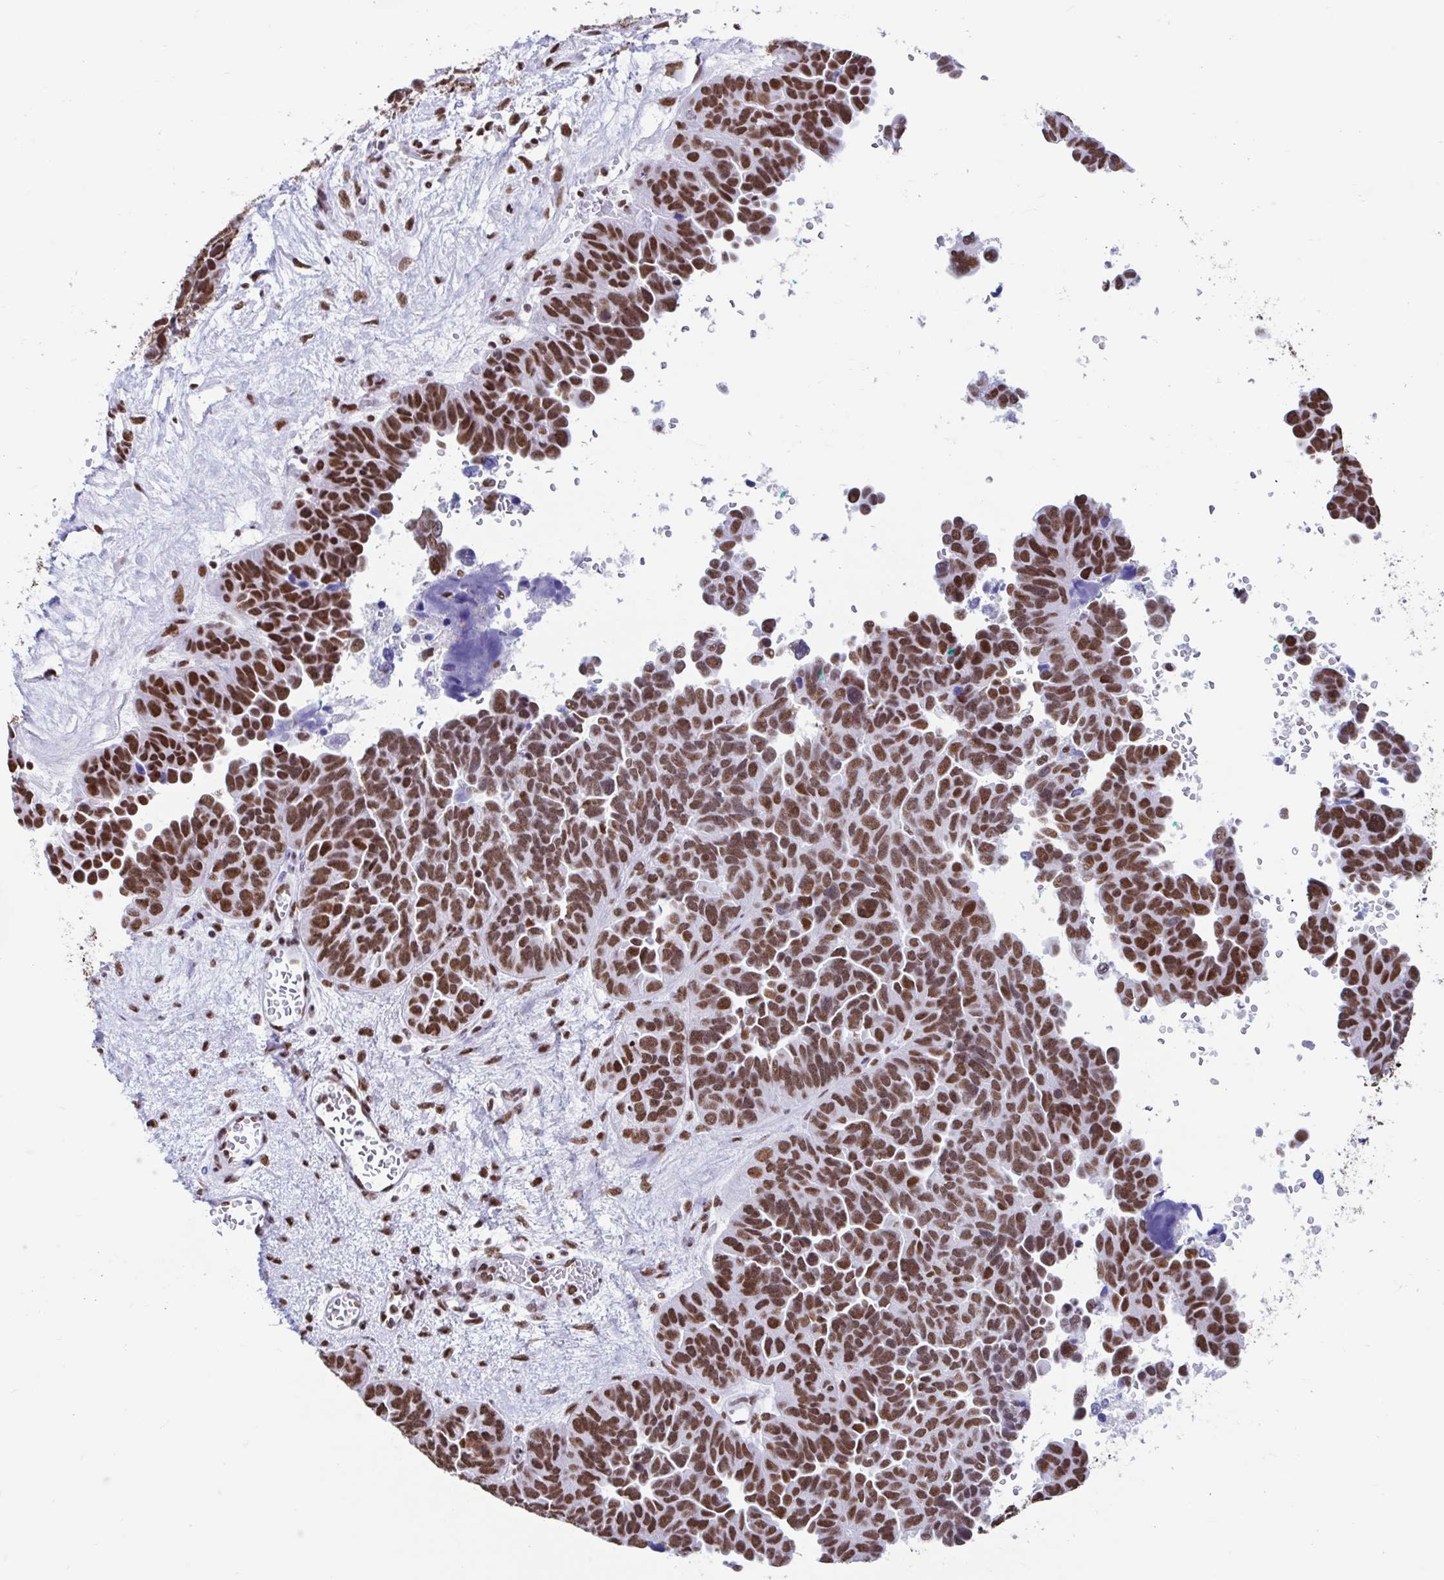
{"staining": {"intensity": "moderate", "quantity": ">75%", "location": "nuclear"}, "tissue": "ovarian cancer", "cell_type": "Tumor cells", "image_type": "cancer", "snomed": [{"axis": "morphology", "description": "Cystadenocarcinoma, serous, NOS"}, {"axis": "topography", "description": "Ovary"}], "caption": "Immunohistochemistry (IHC) photomicrograph of neoplastic tissue: human serous cystadenocarcinoma (ovarian) stained using immunohistochemistry (IHC) shows medium levels of moderate protein expression localized specifically in the nuclear of tumor cells, appearing as a nuclear brown color.", "gene": "KHDRBS1", "patient": {"sex": "female", "age": 64}}